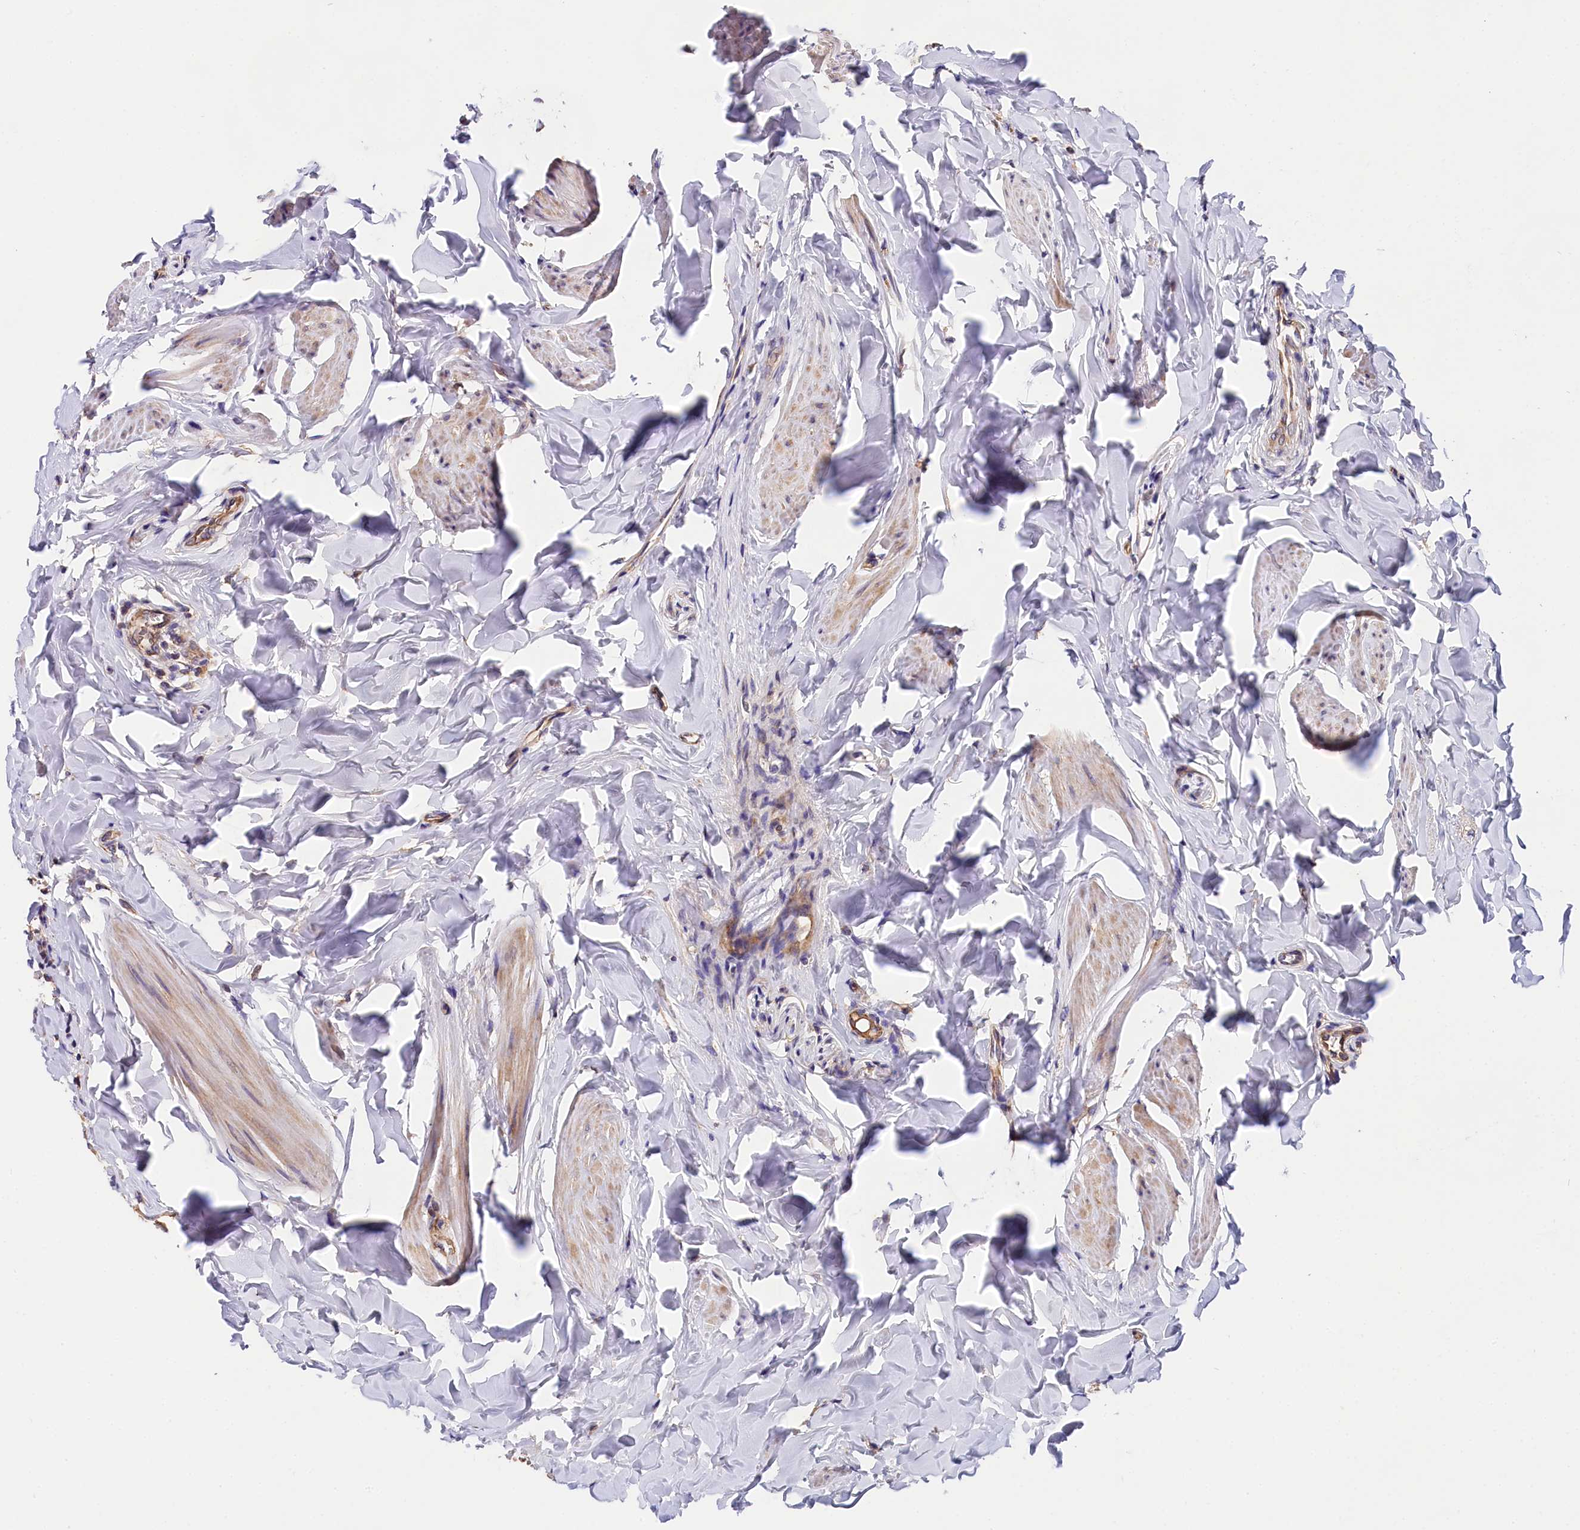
{"staining": {"intensity": "weak", "quantity": ">75%", "location": "cytoplasmic/membranous"}, "tissue": "breast cancer", "cell_type": "Tumor cells", "image_type": "cancer", "snomed": [{"axis": "morphology", "description": "Duct carcinoma"}, {"axis": "topography", "description": "Breast"}], "caption": "Approximately >75% of tumor cells in human breast cancer reveal weak cytoplasmic/membranous protein positivity as visualized by brown immunohistochemical staining.", "gene": "SPG11", "patient": {"sex": "female", "age": 40}}